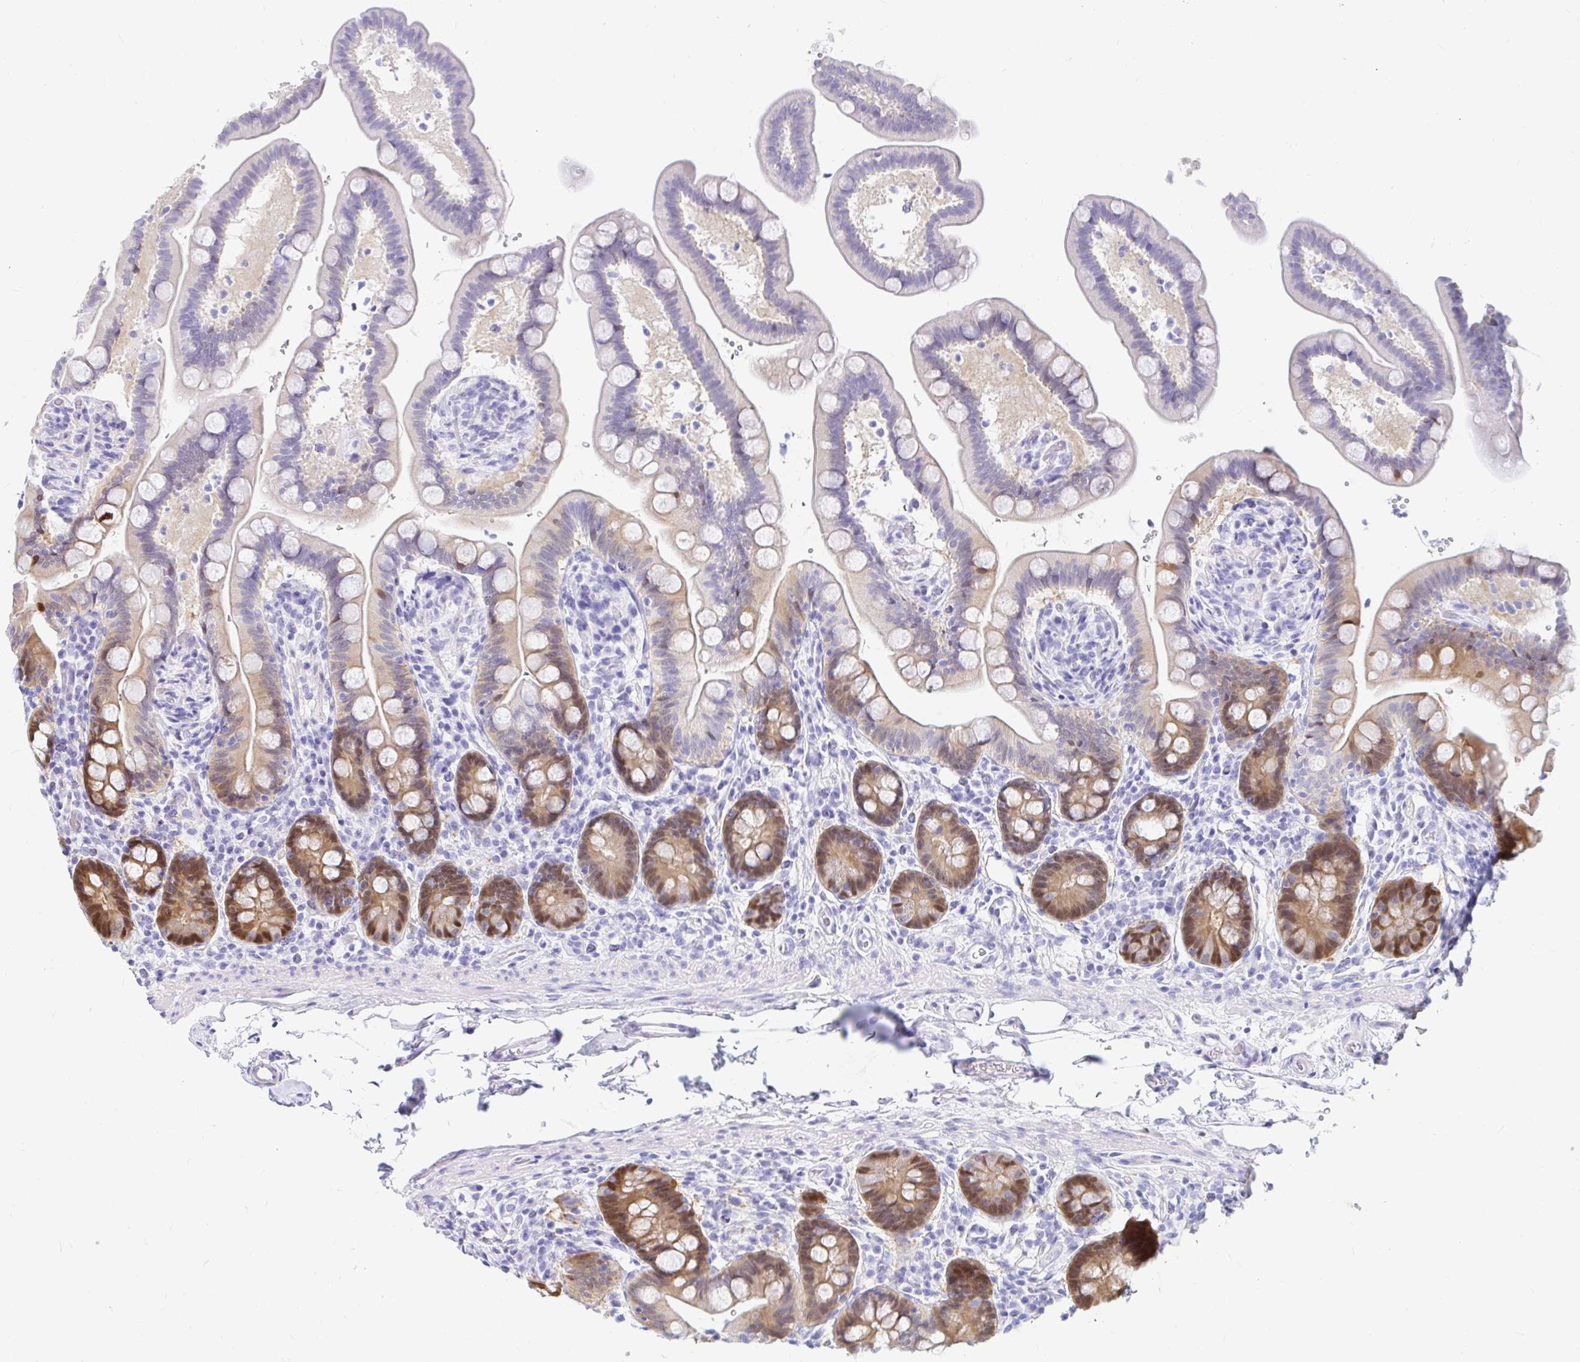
{"staining": {"intensity": "negative", "quantity": "none", "location": "none"}, "tissue": "colon", "cell_type": "Endothelial cells", "image_type": "normal", "snomed": [{"axis": "morphology", "description": "Normal tissue, NOS"}, {"axis": "topography", "description": "Smooth muscle"}, {"axis": "topography", "description": "Colon"}], "caption": "DAB immunohistochemical staining of normal human colon displays no significant staining in endothelial cells.", "gene": "PPP1R1B", "patient": {"sex": "male", "age": 73}}